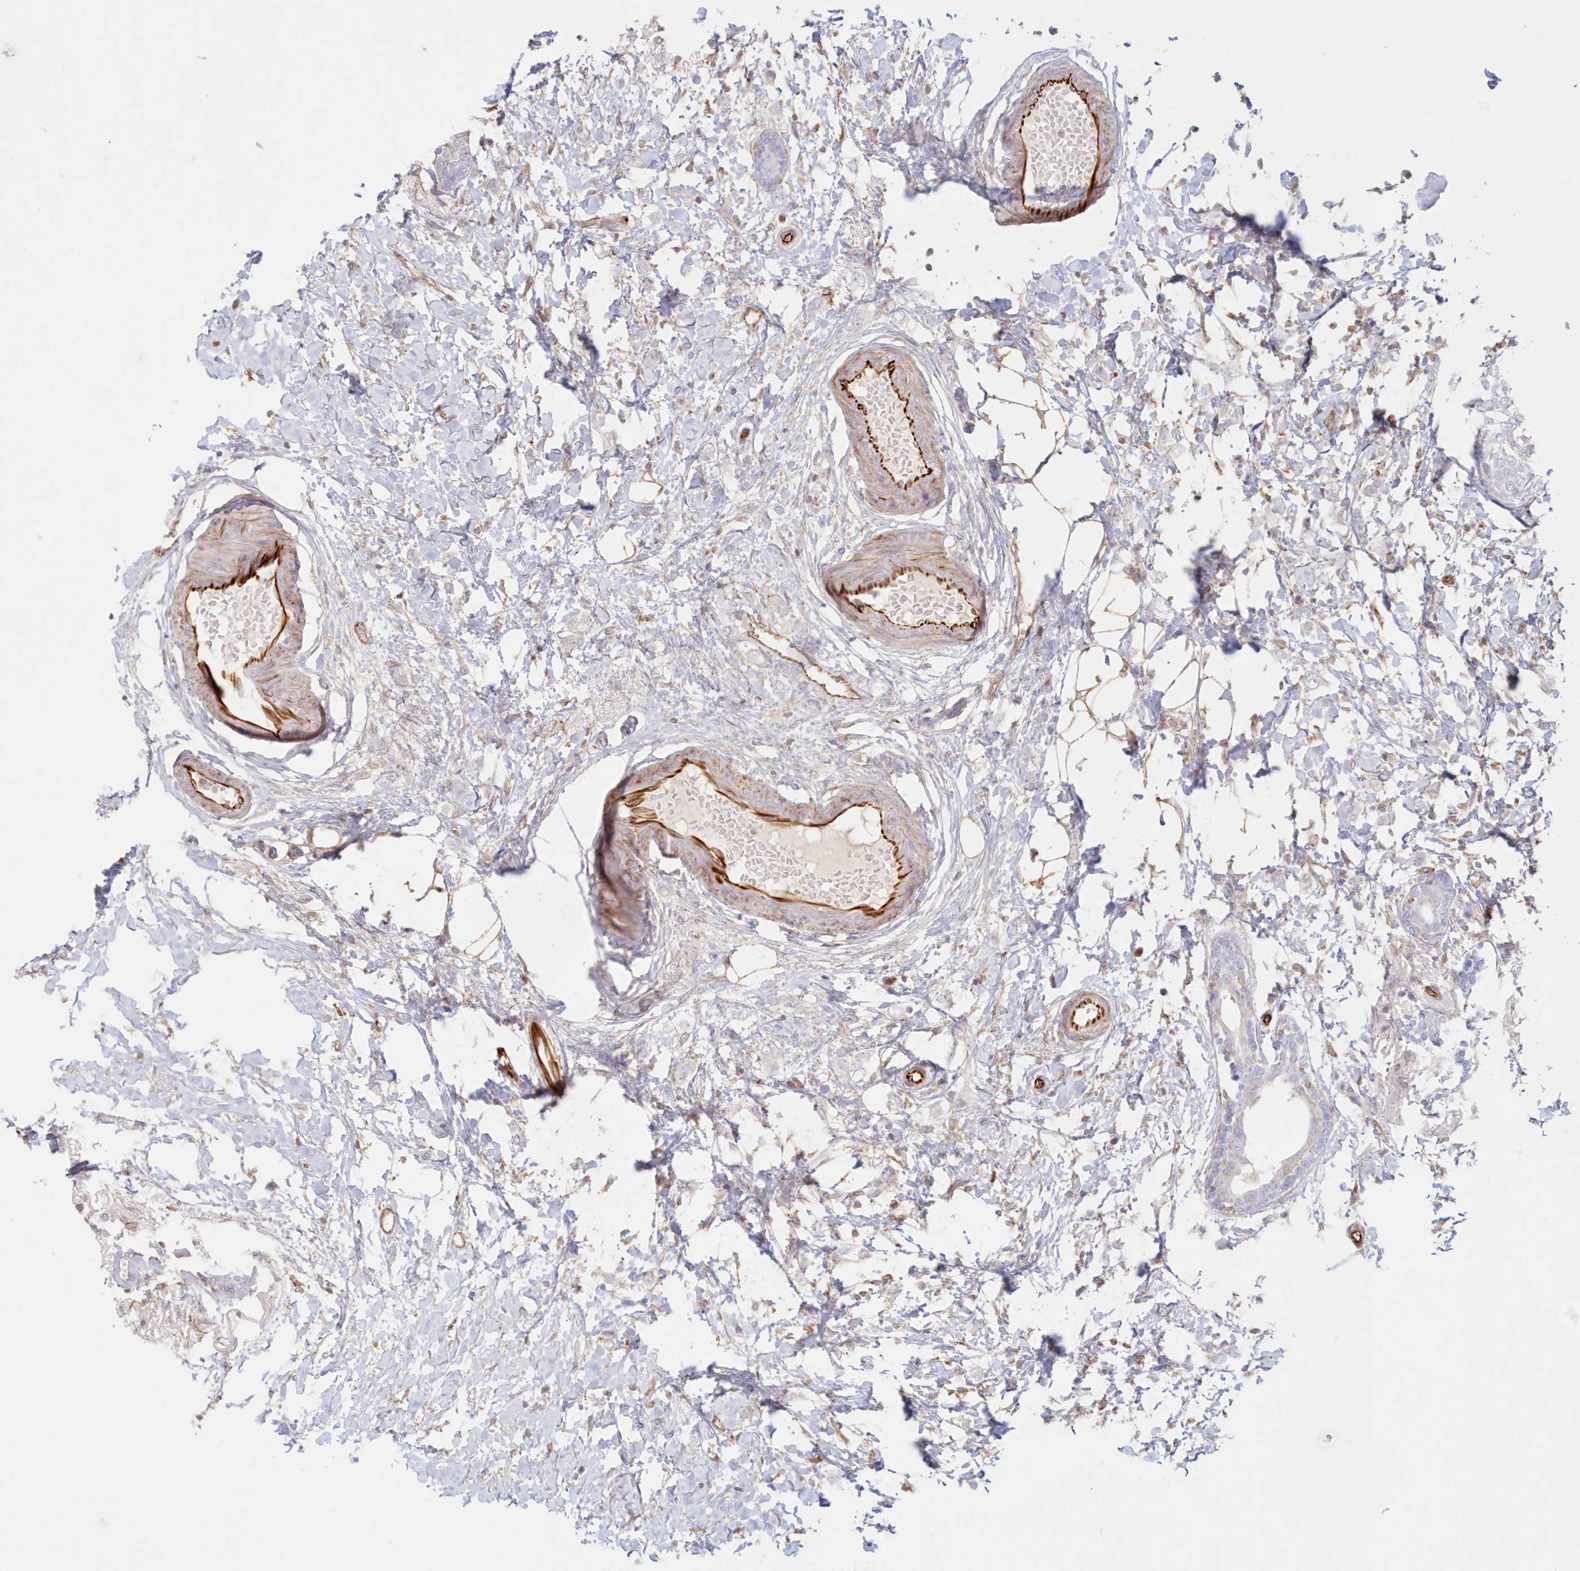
{"staining": {"intensity": "negative", "quantity": "none", "location": "none"}, "tissue": "breast cancer", "cell_type": "Tumor cells", "image_type": "cancer", "snomed": [{"axis": "morphology", "description": "Normal tissue, NOS"}, {"axis": "morphology", "description": "Lobular carcinoma"}, {"axis": "topography", "description": "Breast"}], "caption": "Immunohistochemistry (IHC) micrograph of neoplastic tissue: human breast cancer stained with DAB demonstrates no significant protein staining in tumor cells.", "gene": "DMRTB1", "patient": {"sex": "female", "age": 47}}